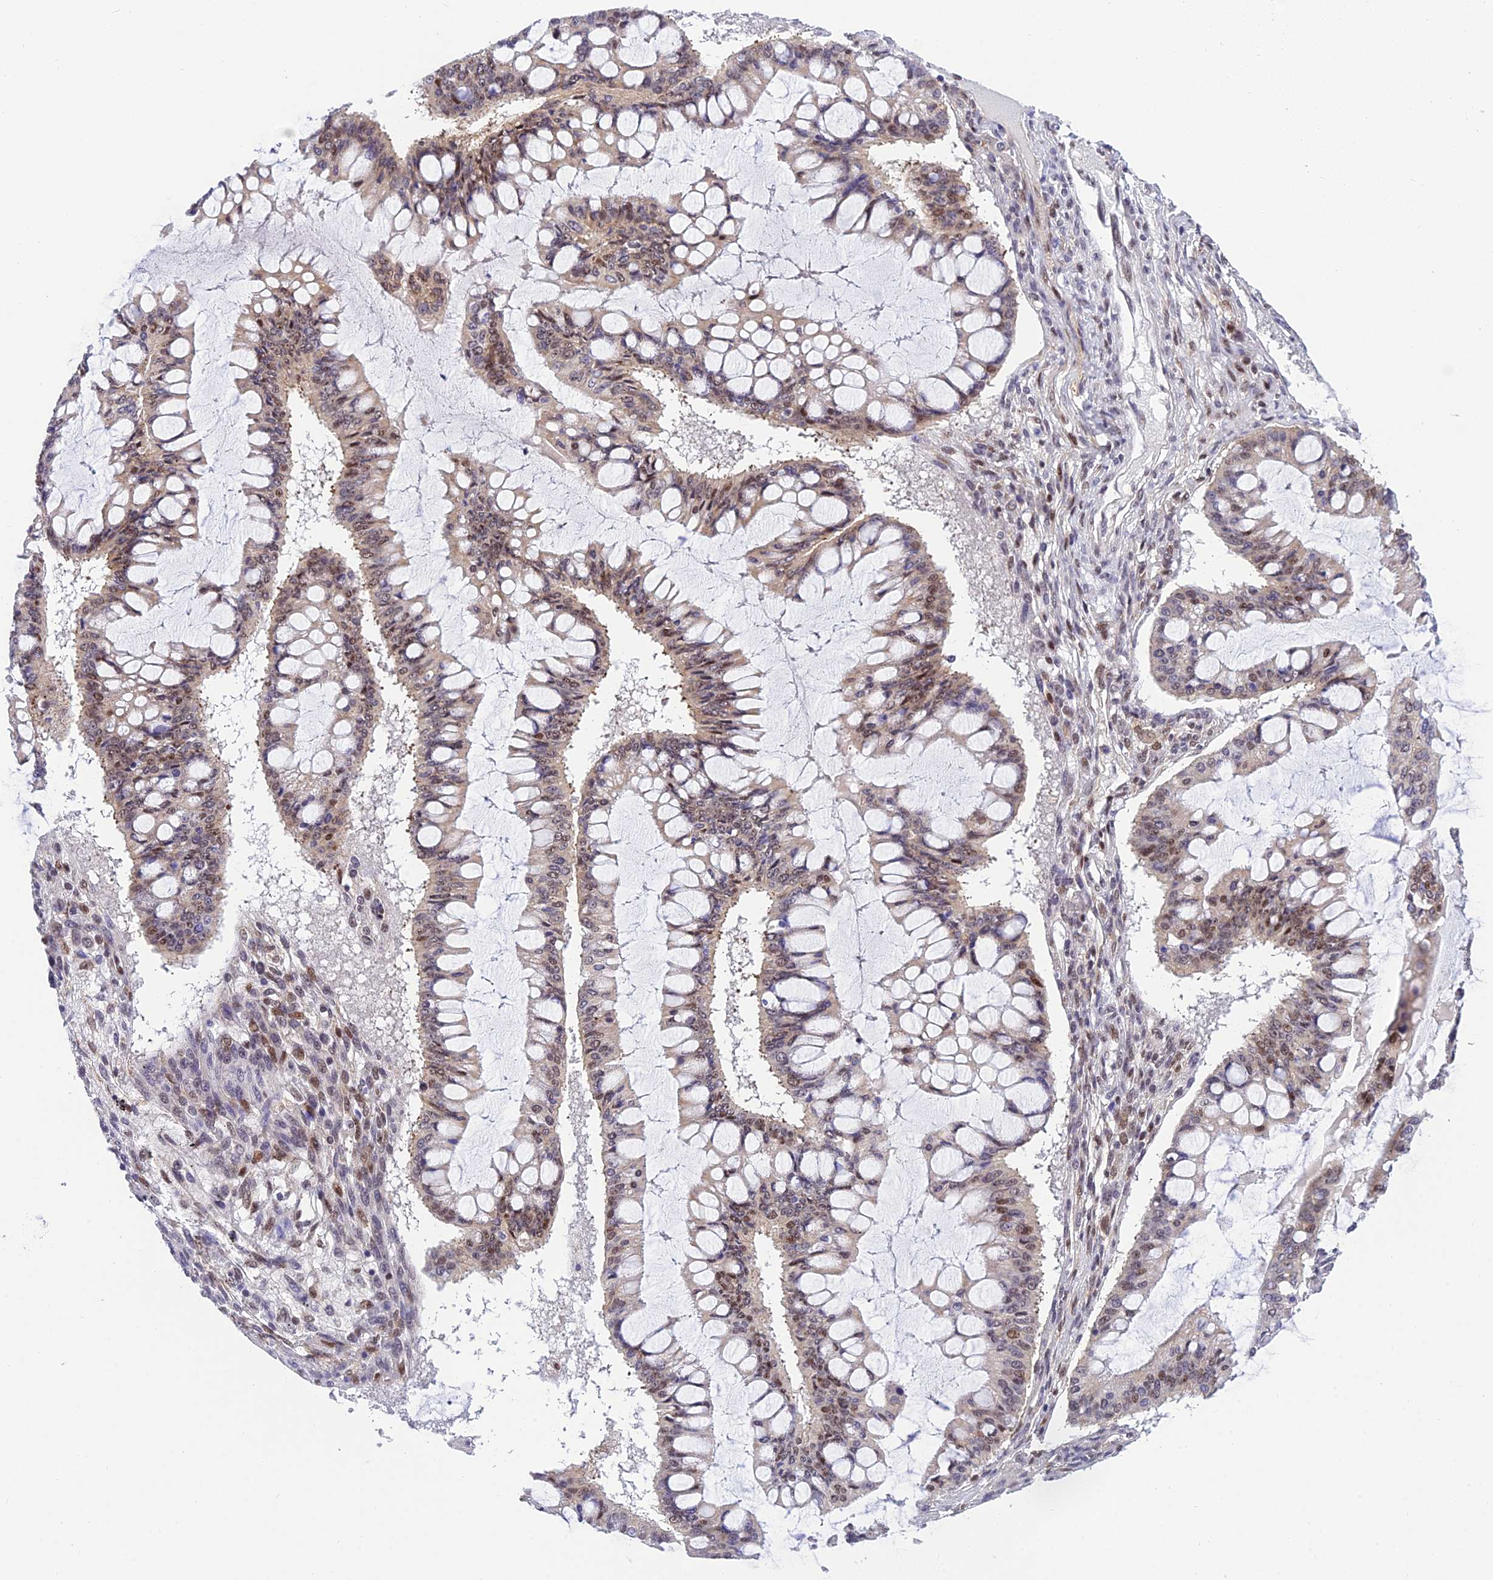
{"staining": {"intensity": "weak", "quantity": "25%-75%", "location": "nuclear"}, "tissue": "ovarian cancer", "cell_type": "Tumor cells", "image_type": "cancer", "snomed": [{"axis": "morphology", "description": "Cystadenocarcinoma, mucinous, NOS"}, {"axis": "topography", "description": "Ovary"}], "caption": "The micrograph displays staining of ovarian mucinous cystadenocarcinoma, revealing weak nuclear protein expression (brown color) within tumor cells.", "gene": "USP22", "patient": {"sex": "female", "age": 73}}